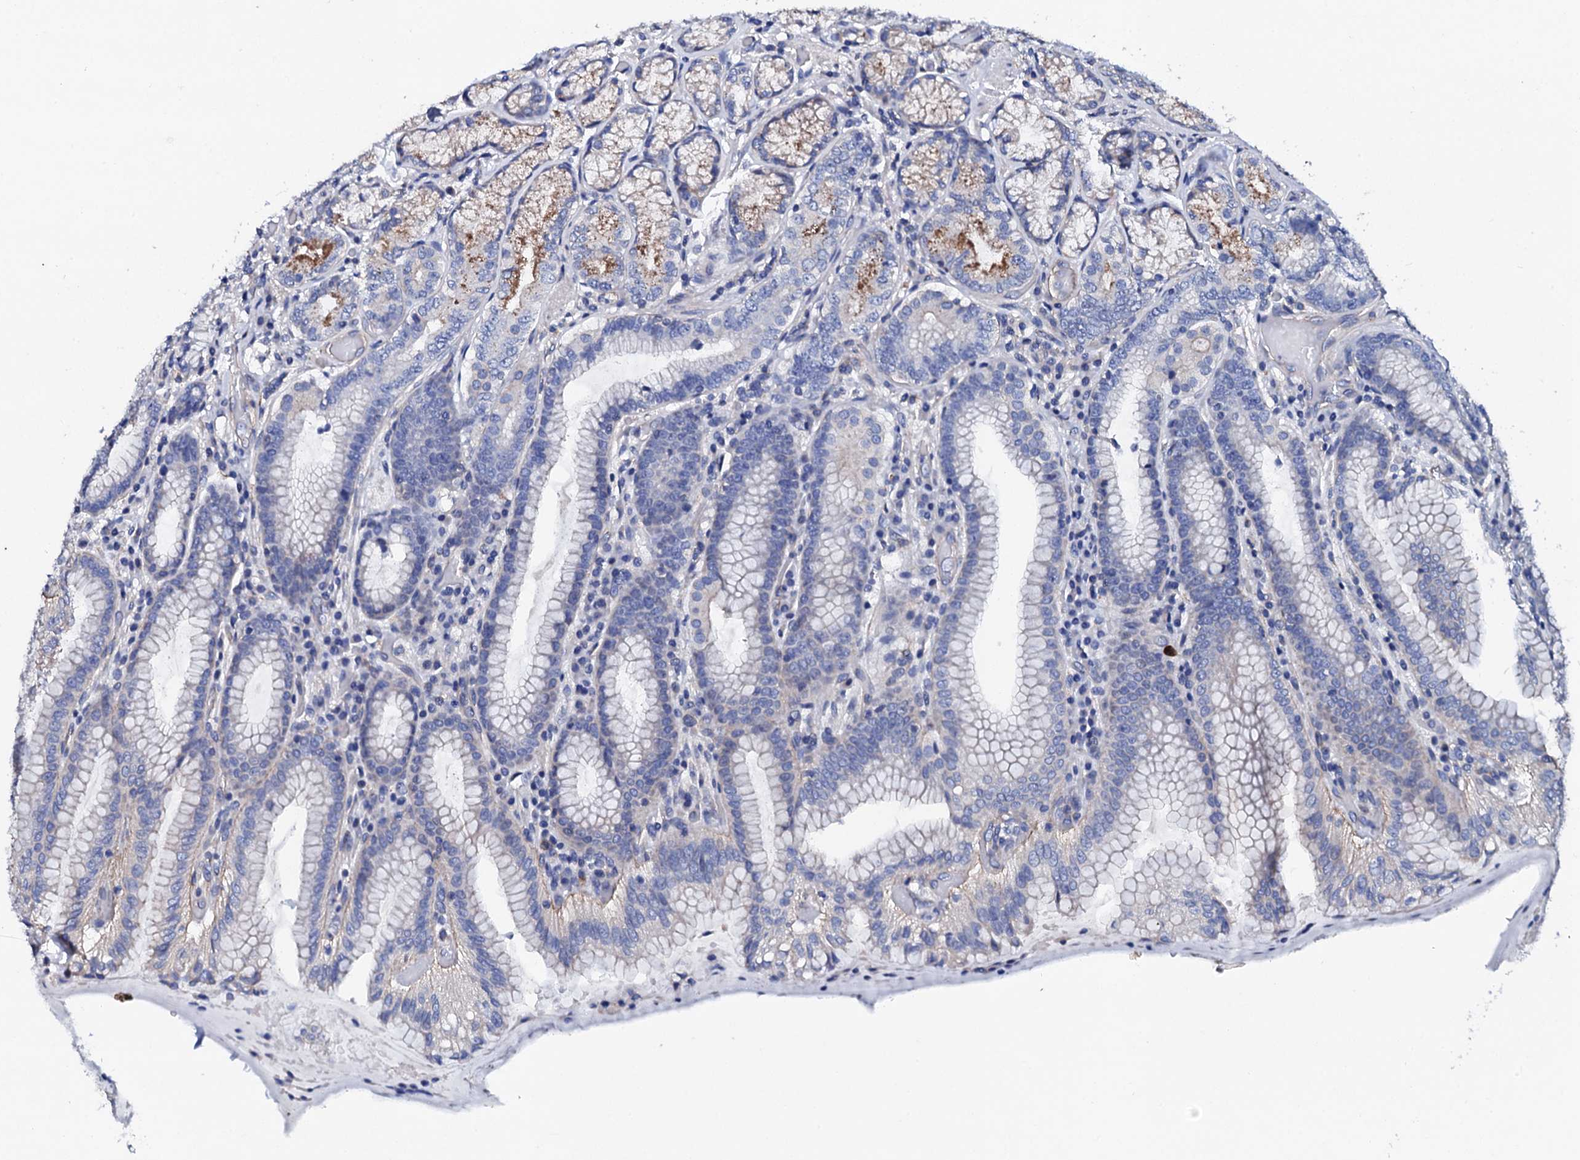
{"staining": {"intensity": "moderate", "quantity": "<25%", "location": "cytoplasmic/membranous"}, "tissue": "stomach", "cell_type": "Glandular cells", "image_type": "normal", "snomed": [{"axis": "morphology", "description": "Normal tissue, NOS"}, {"axis": "topography", "description": "Stomach, upper"}, {"axis": "topography", "description": "Stomach, lower"}], "caption": "Moderate cytoplasmic/membranous expression is identified in about <25% of glandular cells in unremarkable stomach. Immunohistochemistry (ihc) stains the protein of interest in brown and the nuclei are stained blue.", "gene": "KLHL32", "patient": {"sex": "female", "age": 76}}